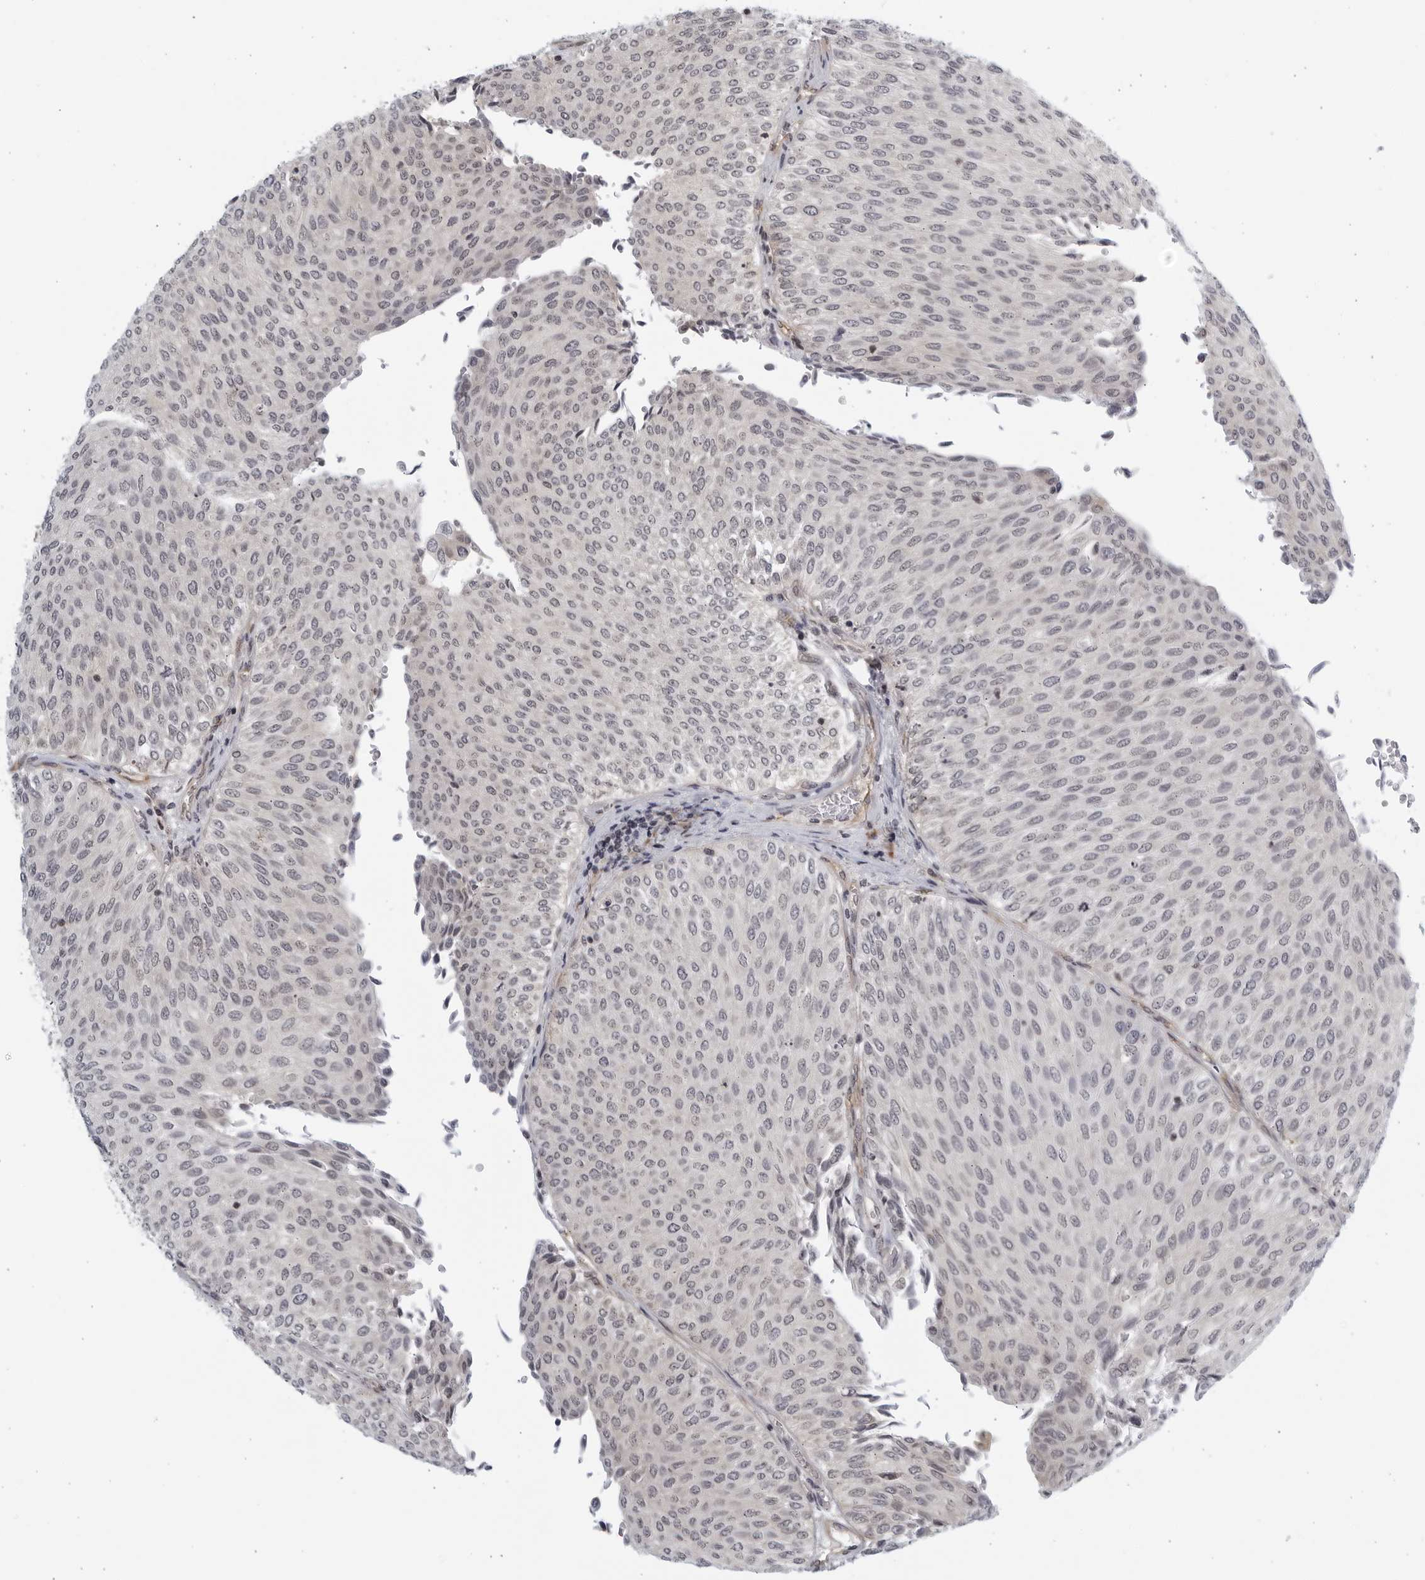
{"staining": {"intensity": "negative", "quantity": "none", "location": "none"}, "tissue": "urothelial cancer", "cell_type": "Tumor cells", "image_type": "cancer", "snomed": [{"axis": "morphology", "description": "Urothelial carcinoma, Low grade"}, {"axis": "topography", "description": "Urinary bladder"}], "caption": "High power microscopy photomicrograph of an immunohistochemistry histopathology image of urothelial cancer, revealing no significant staining in tumor cells.", "gene": "SERTAD4", "patient": {"sex": "male", "age": 78}}